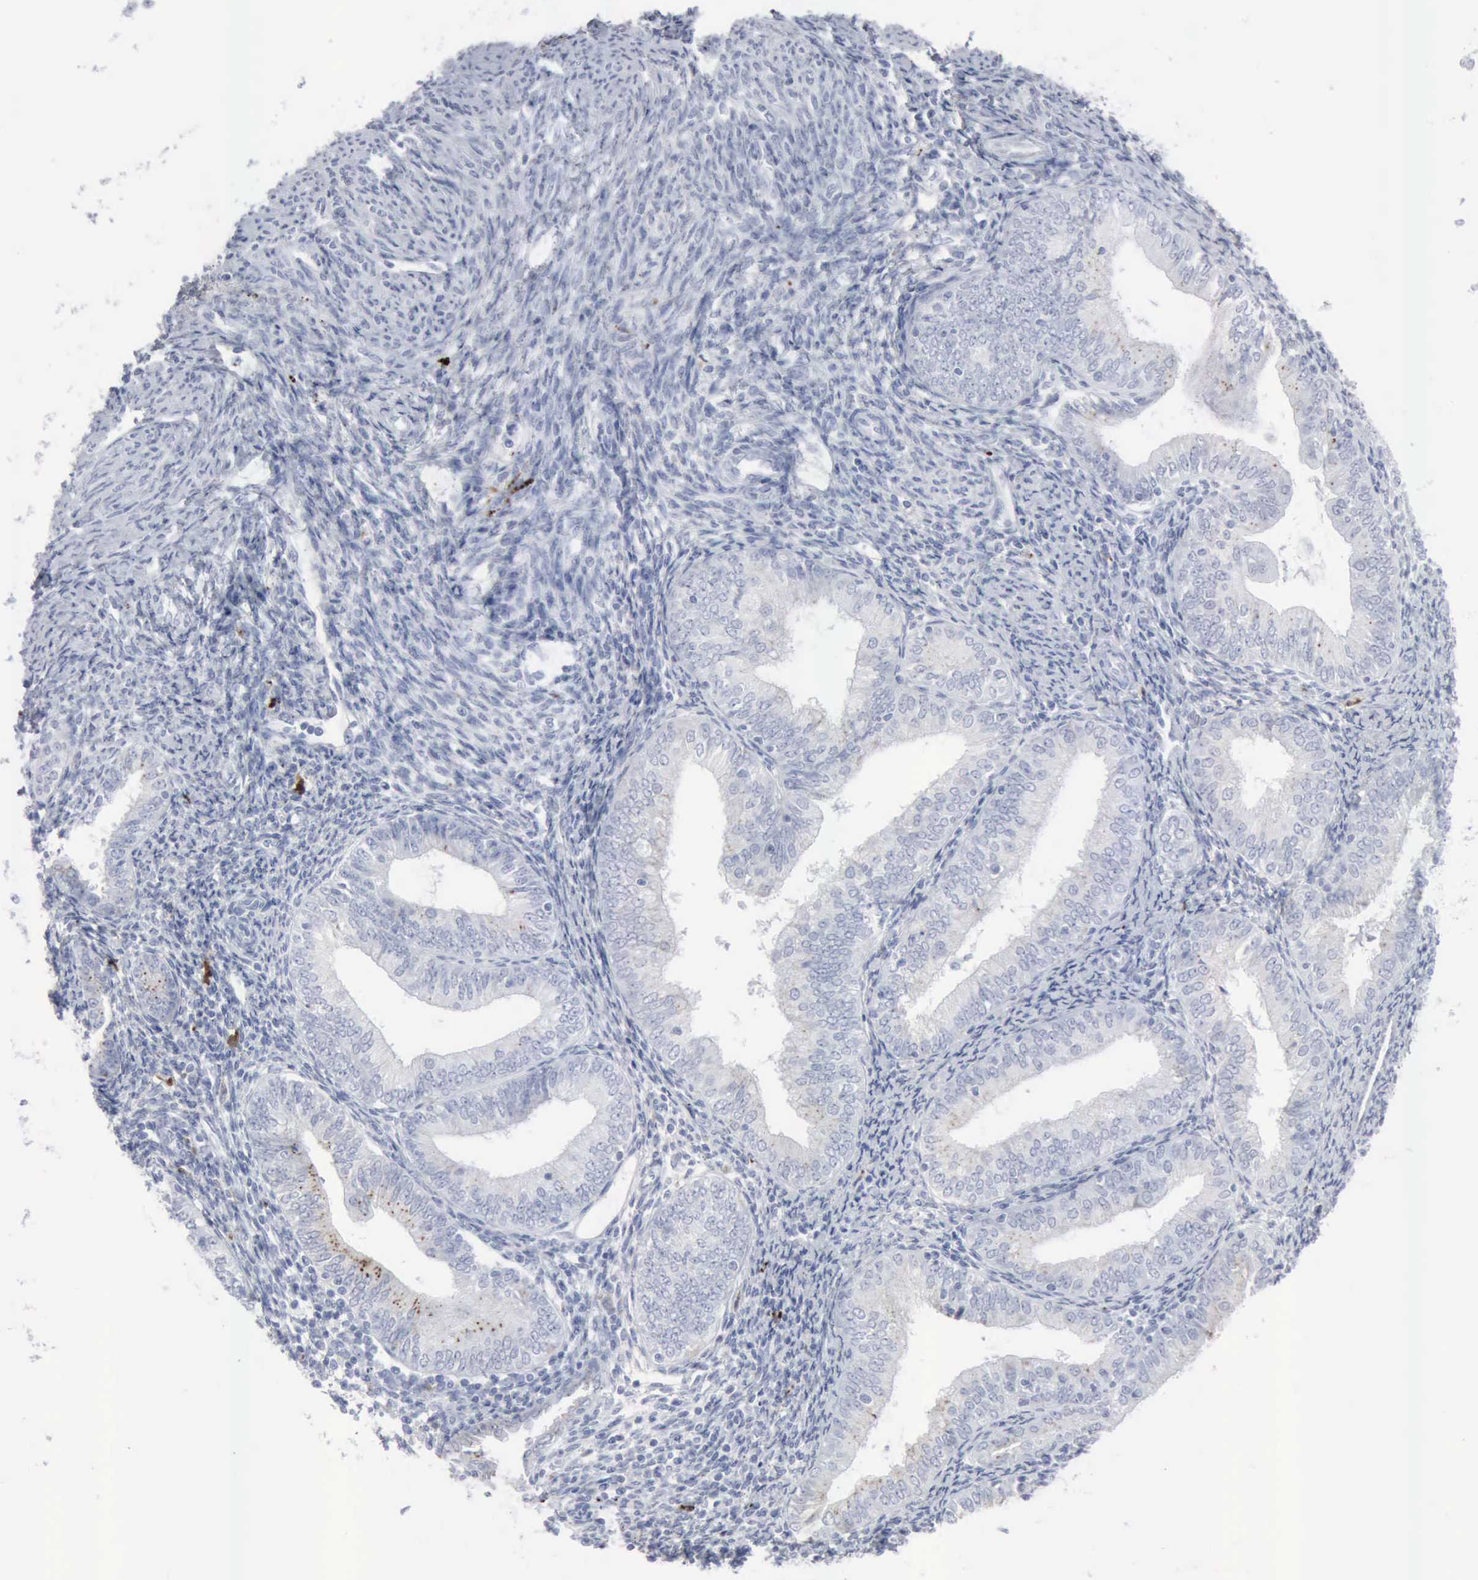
{"staining": {"intensity": "negative", "quantity": "none", "location": "none"}, "tissue": "endometrial cancer", "cell_type": "Tumor cells", "image_type": "cancer", "snomed": [{"axis": "morphology", "description": "Adenocarcinoma, NOS"}, {"axis": "topography", "description": "Endometrium"}], "caption": "The immunohistochemistry micrograph has no significant expression in tumor cells of endometrial adenocarcinoma tissue.", "gene": "GLA", "patient": {"sex": "female", "age": 55}}